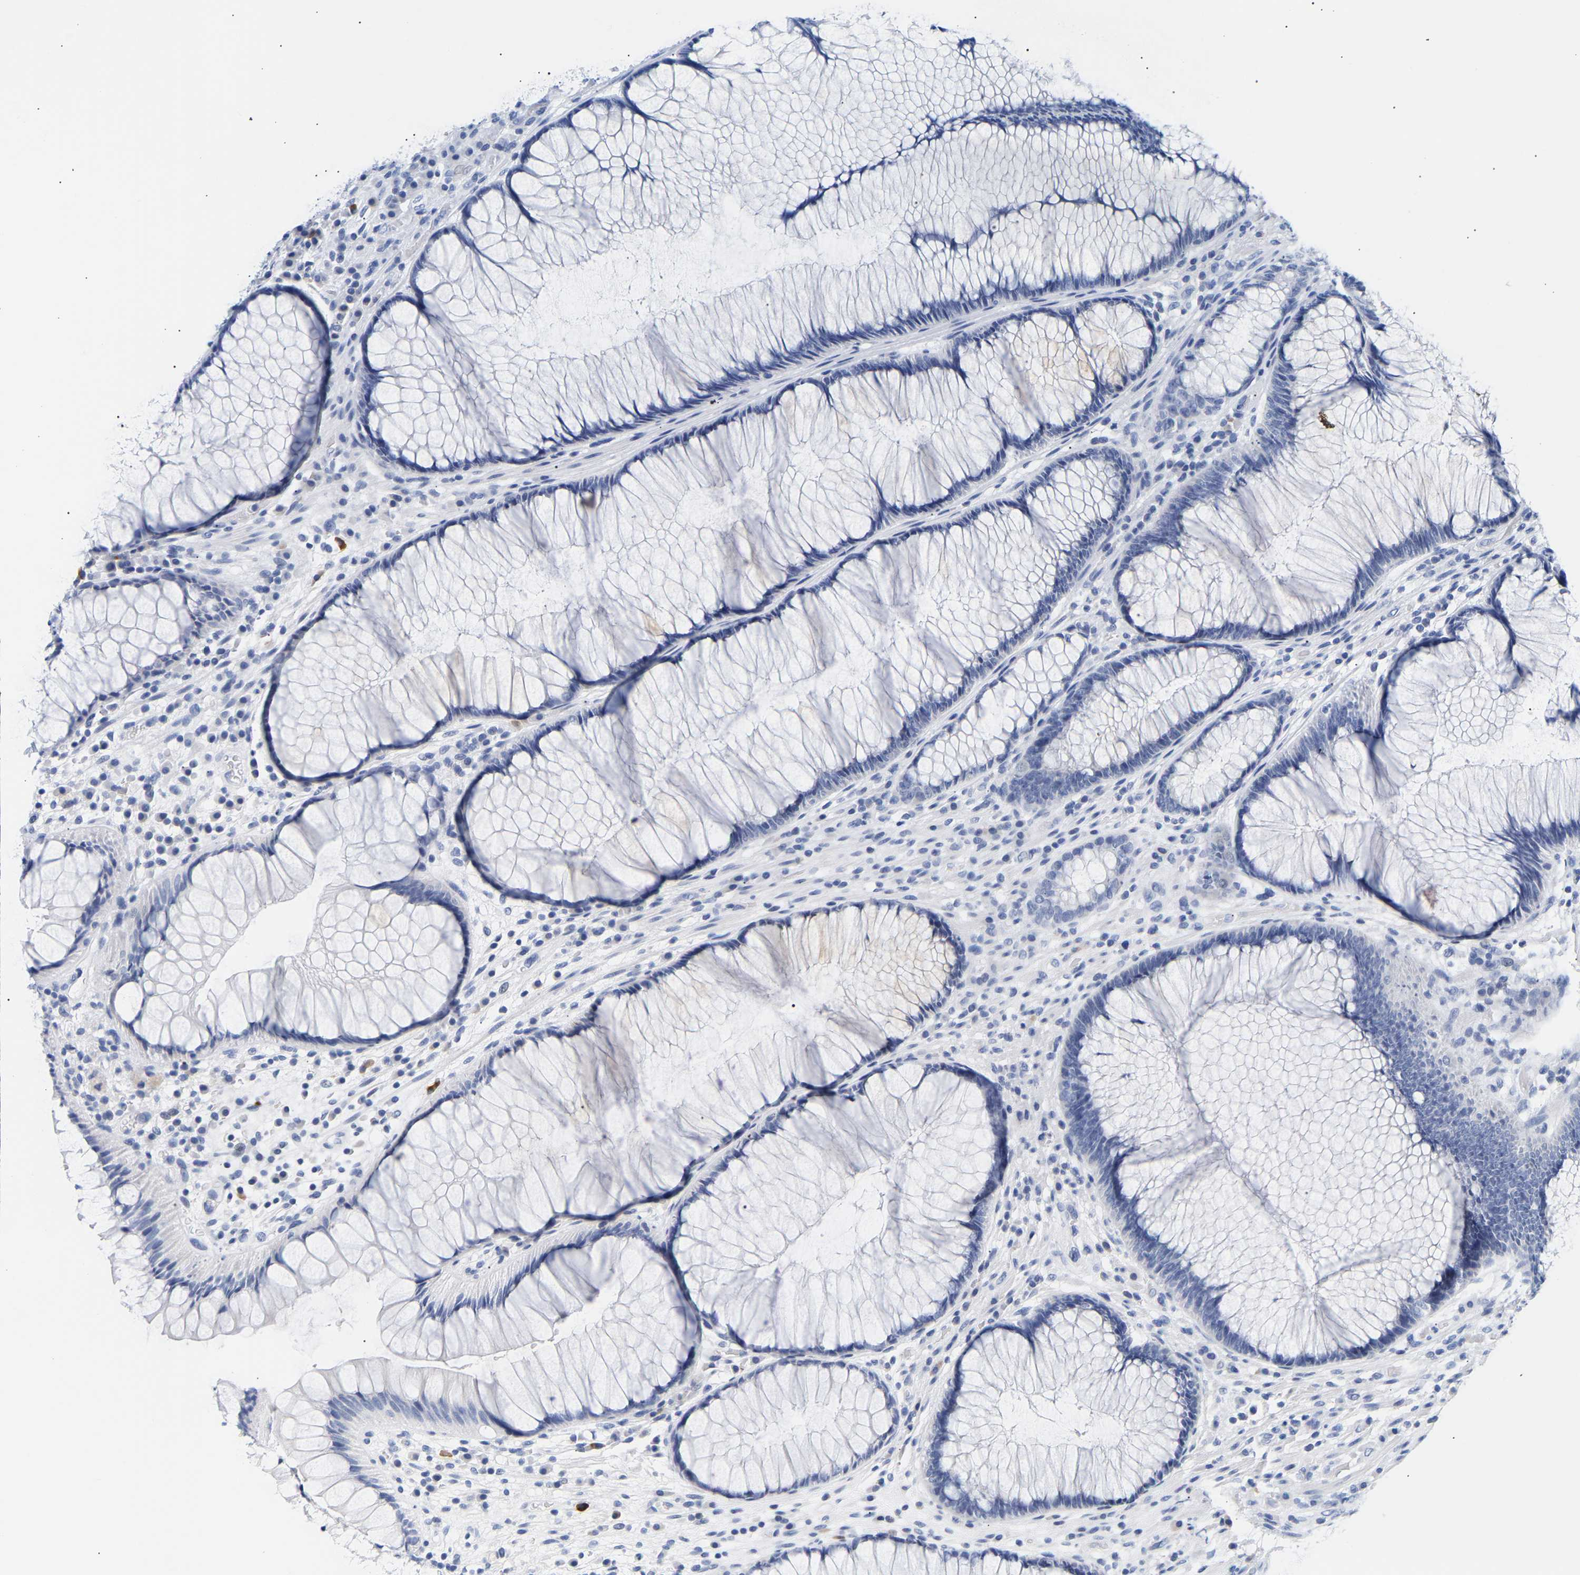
{"staining": {"intensity": "negative", "quantity": "none", "location": "none"}, "tissue": "rectum", "cell_type": "Glandular cells", "image_type": "normal", "snomed": [{"axis": "morphology", "description": "Normal tissue, NOS"}, {"axis": "topography", "description": "Rectum"}], "caption": "High magnification brightfield microscopy of unremarkable rectum stained with DAB (brown) and counterstained with hematoxylin (blue): glandular cells show no significant positivity.", "gene": "SPINK2", "patient": {"sex": "male", "age": 51}}